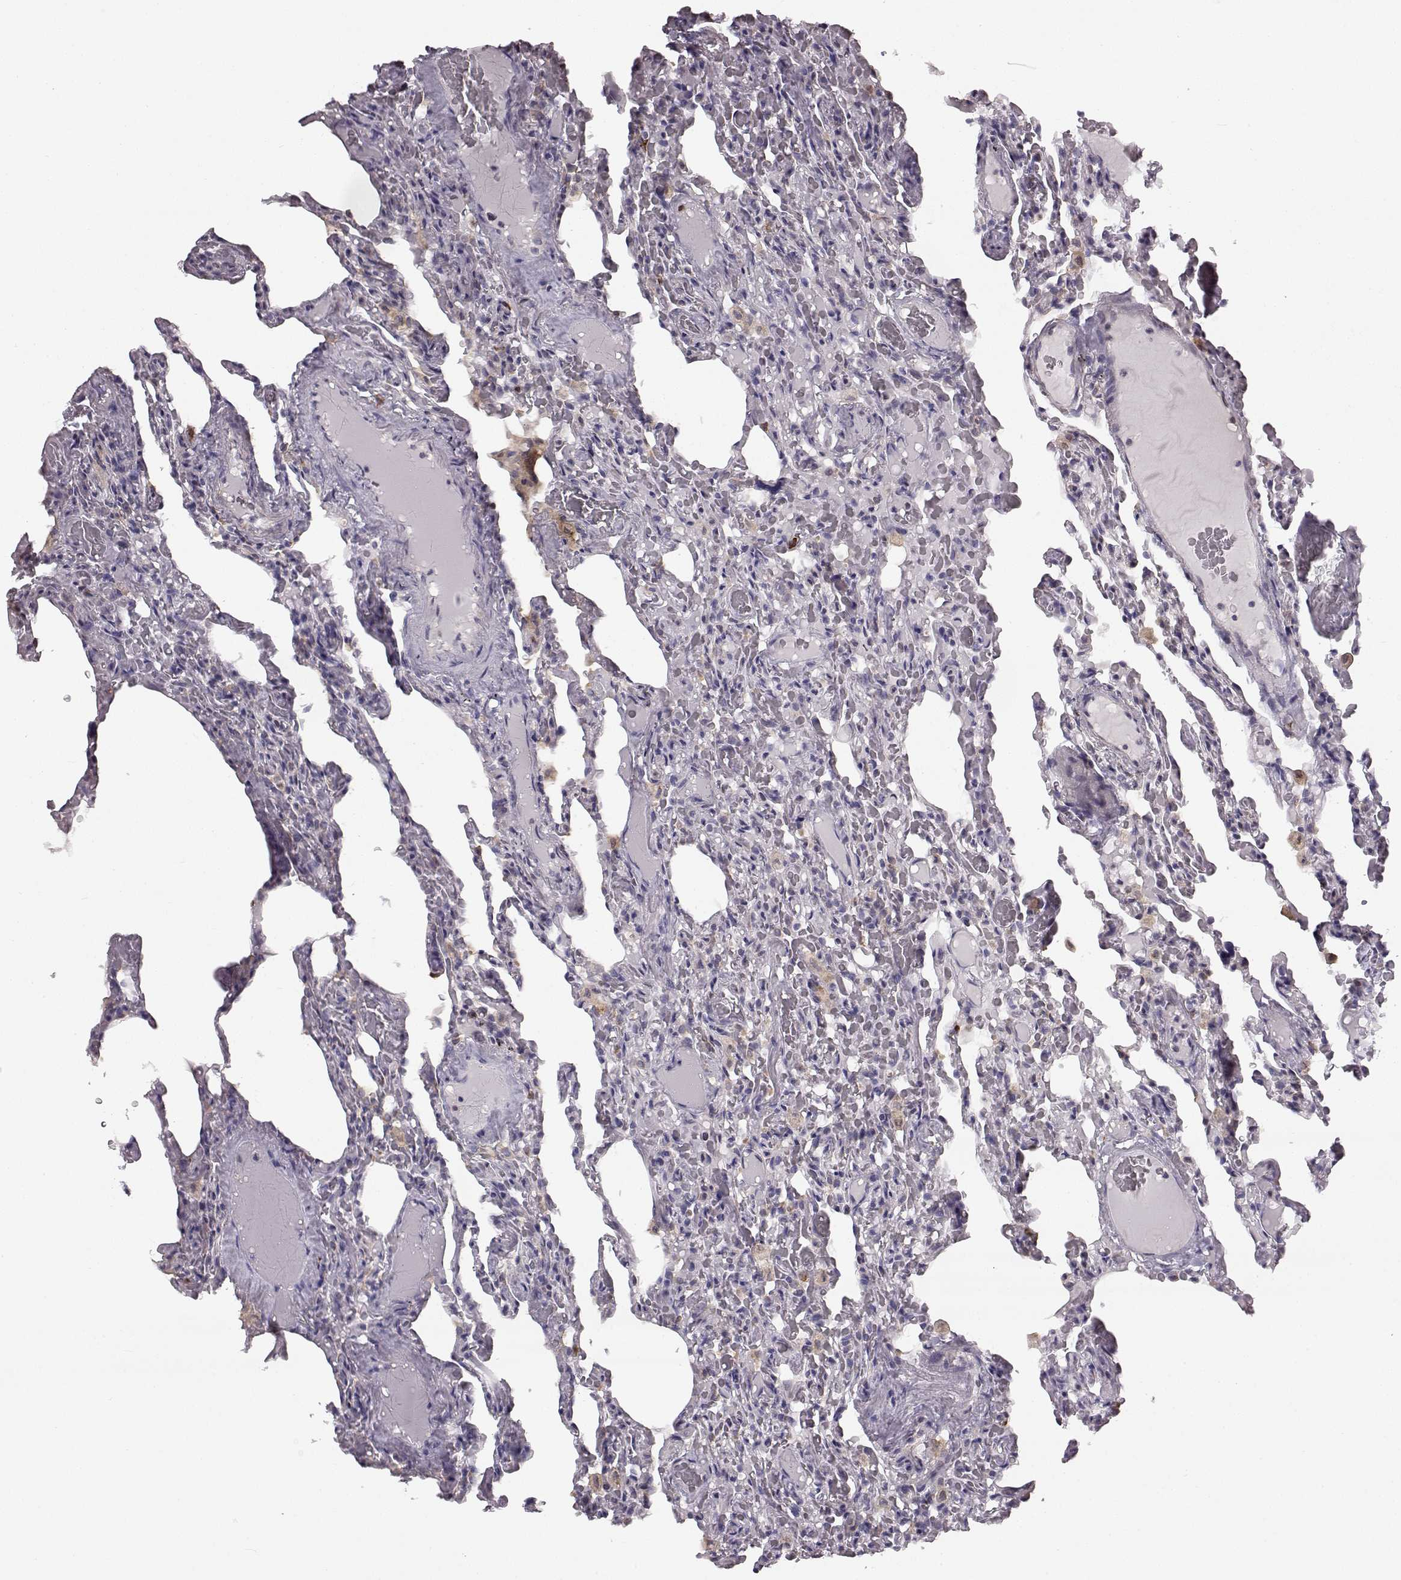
{"staining": {"intensity": "moderate", "quantity": "<25%", "location": "cytoplasmic/membranous"}, "tissue": "lung", "cell_type": "Alveolar cells", "image_type": "normal", "snomed": [{"axis": "morphology", "description": "Normal tissue, NOS"}, {"axis": "topography", "description": "Lung"}], "caption": "DAB (3,3'-diaminobenzidine) immunohistochemical staining of benign lung exhibits moderate cytoplasmic/membranous protein staining in about <25% of alveolar cells.", "gene": "SPAG17", "patient": {"sex": "female", "age": 43}}